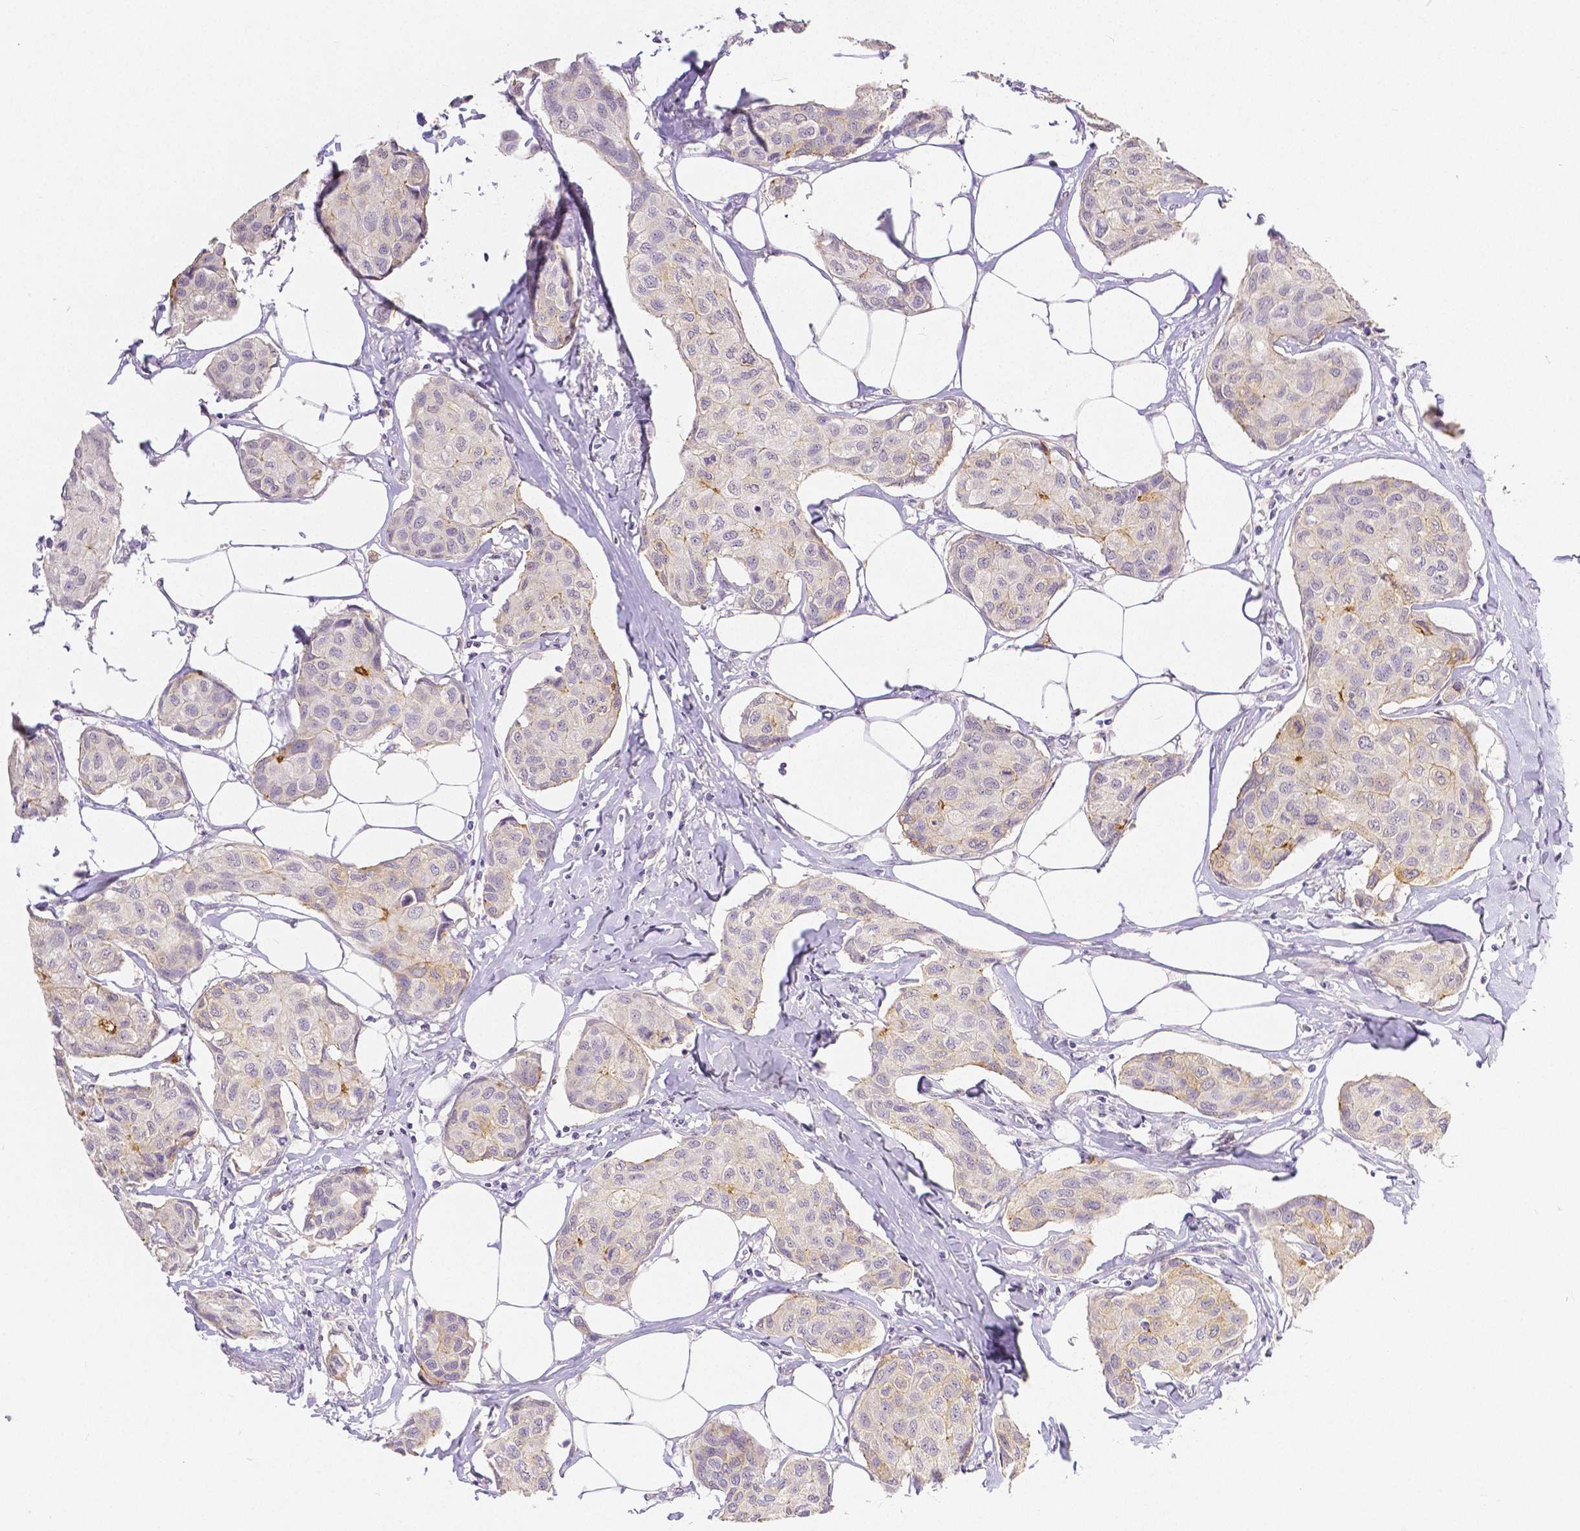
{"staining": {"intensity": "negative", "quantity": "none", "location": "none"}, "tissue": "breast cancer", "cell_type": "Tumor cells", "image_type": "cancer", "snomed": [{"axis": "morphology", "description": "Duct carcinoma"}, {"axis": "topography", "description": "Breast"}], "caption": "A high-resolution image shows IHC staining of breast cancer (infiltrating ductal carcinoma), which demonstrates no significant expression in tumor cells.", "gene": "OCLN", "patient": {"sex": "female", "age": 80}}